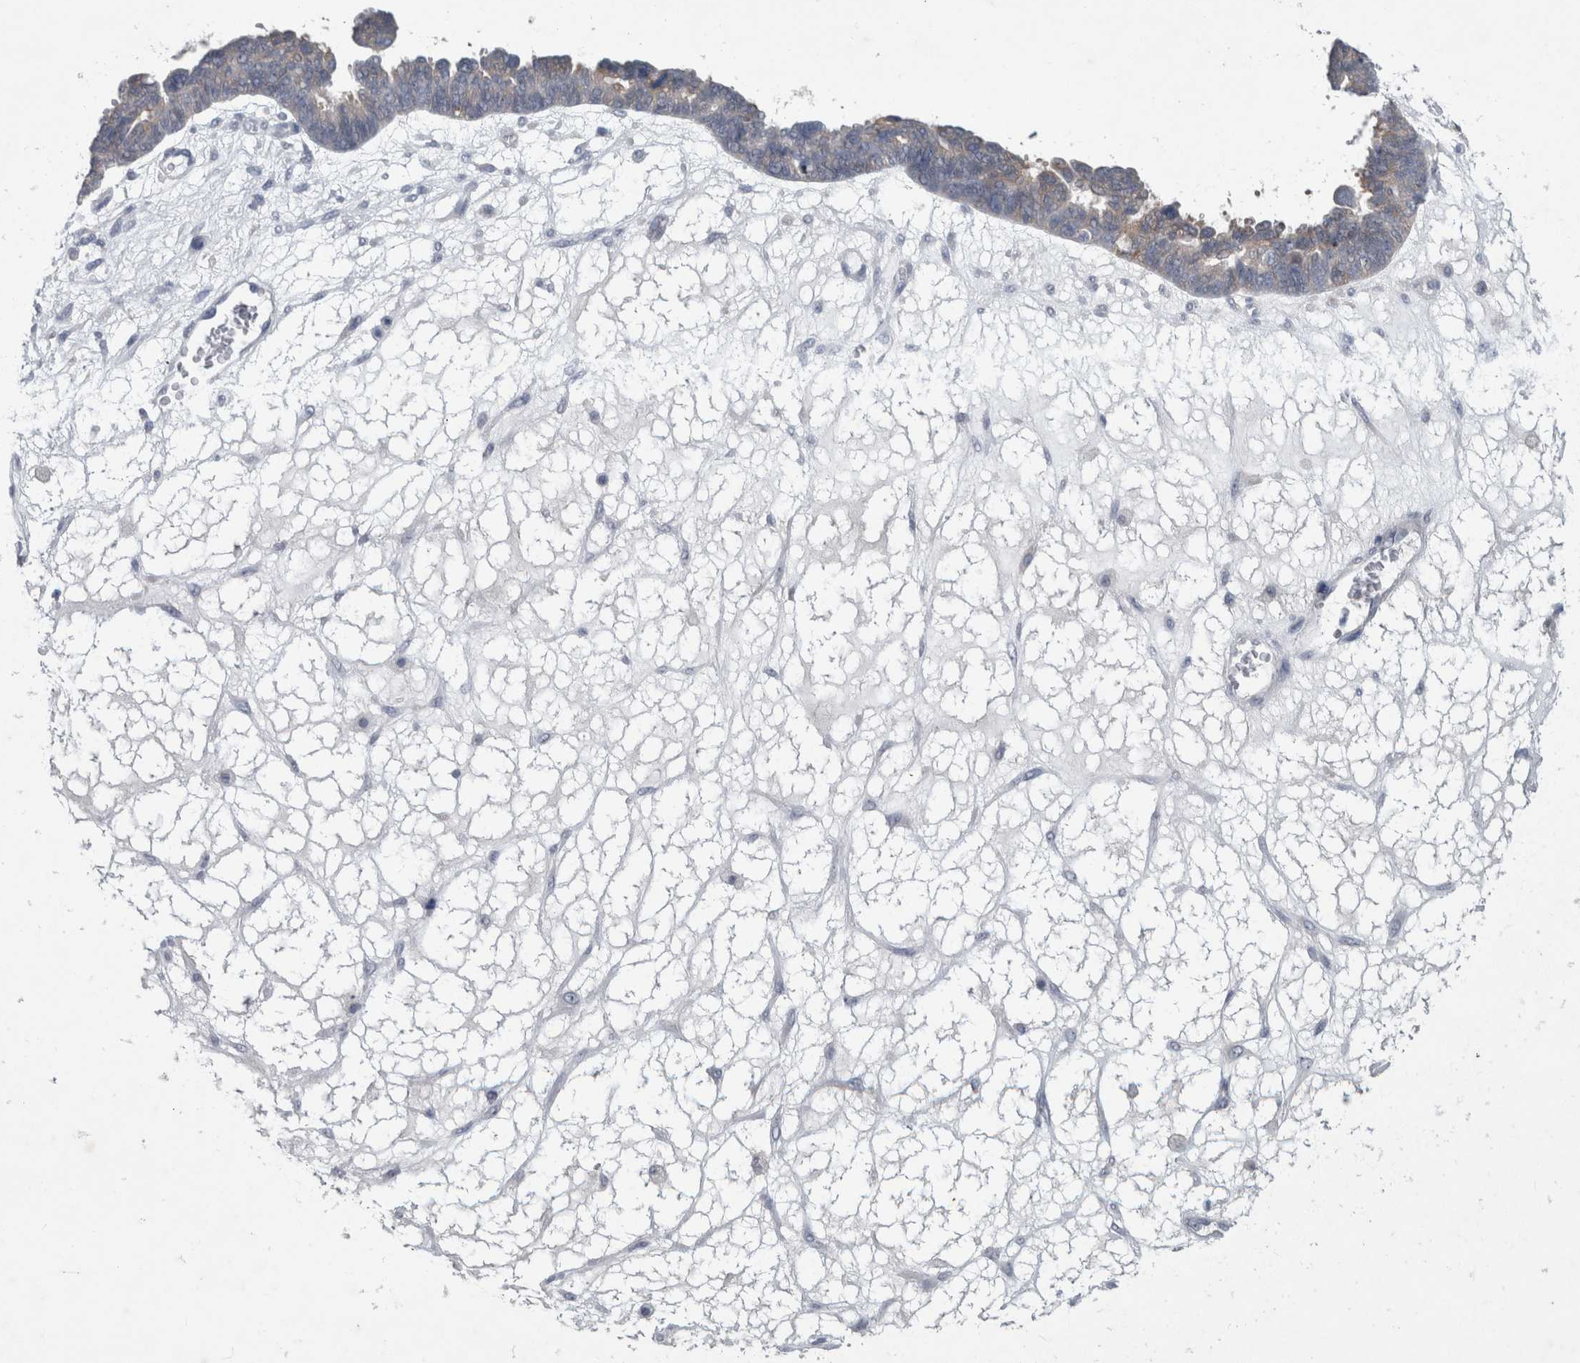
{"staining": {"intensity": "negative", "quantity": "none", "location": "none"}, "tissue": "ovarian cancer", "cell_type": "Tumor cells", "image_type": "cancer", "snomed": [{"axis": "morphology", "description": "Cystadenocarcinoma, serous, NOS"}, {"axis": "topography", "description": "Ovary"}], "caption": "Immunohistochemistry (IHC) micrograph of neoplastic tissue: human serous cystadenocarcinoma (ovarian) stained with DAB (3,3'-diaminobenzidine) shows no significant protein positivity in tumor cells.", "gene": "FAM83H", "patient": {"sex": "female", "age": 79}}